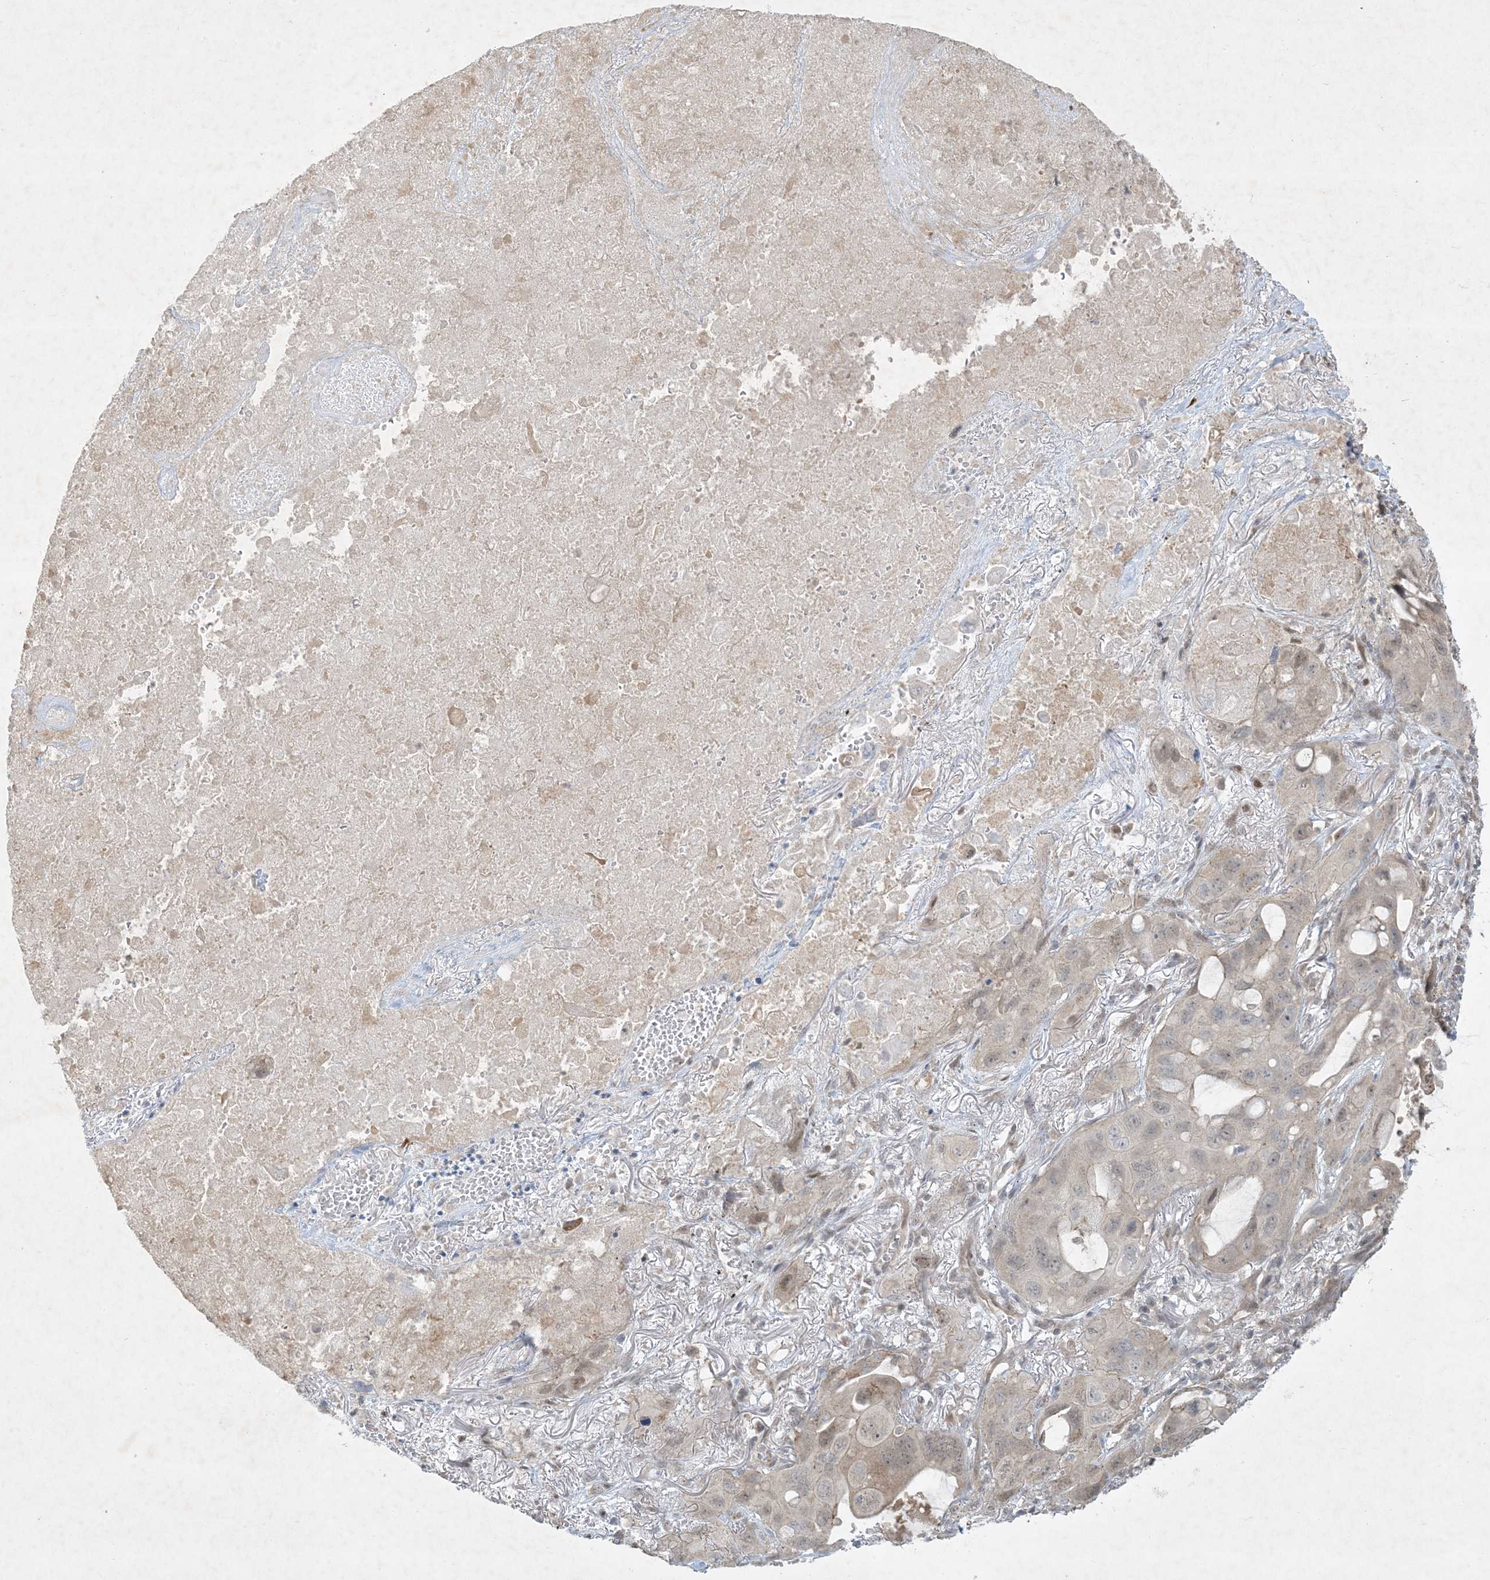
{"staining": {"intensity": "weak", "quantity": "<25%", "location": "cytoplasmic/membranous"}, "tissue": "lung cancer", "cell_type": "Tumor cells", "image_type": "cancer", "snomed": [{"axis": "morphology", "description": "Squamous cell carcinoma, NOS"}, {"axis": "topography", "description": "Lung"}], "caption": "A histopathology image of squamous cell carcinoma (lung) stained for a protein demonstrates no brown staining in tumor cells.", "gene": "BCORL1", "patient": {"sex": "female", "age": 73}}